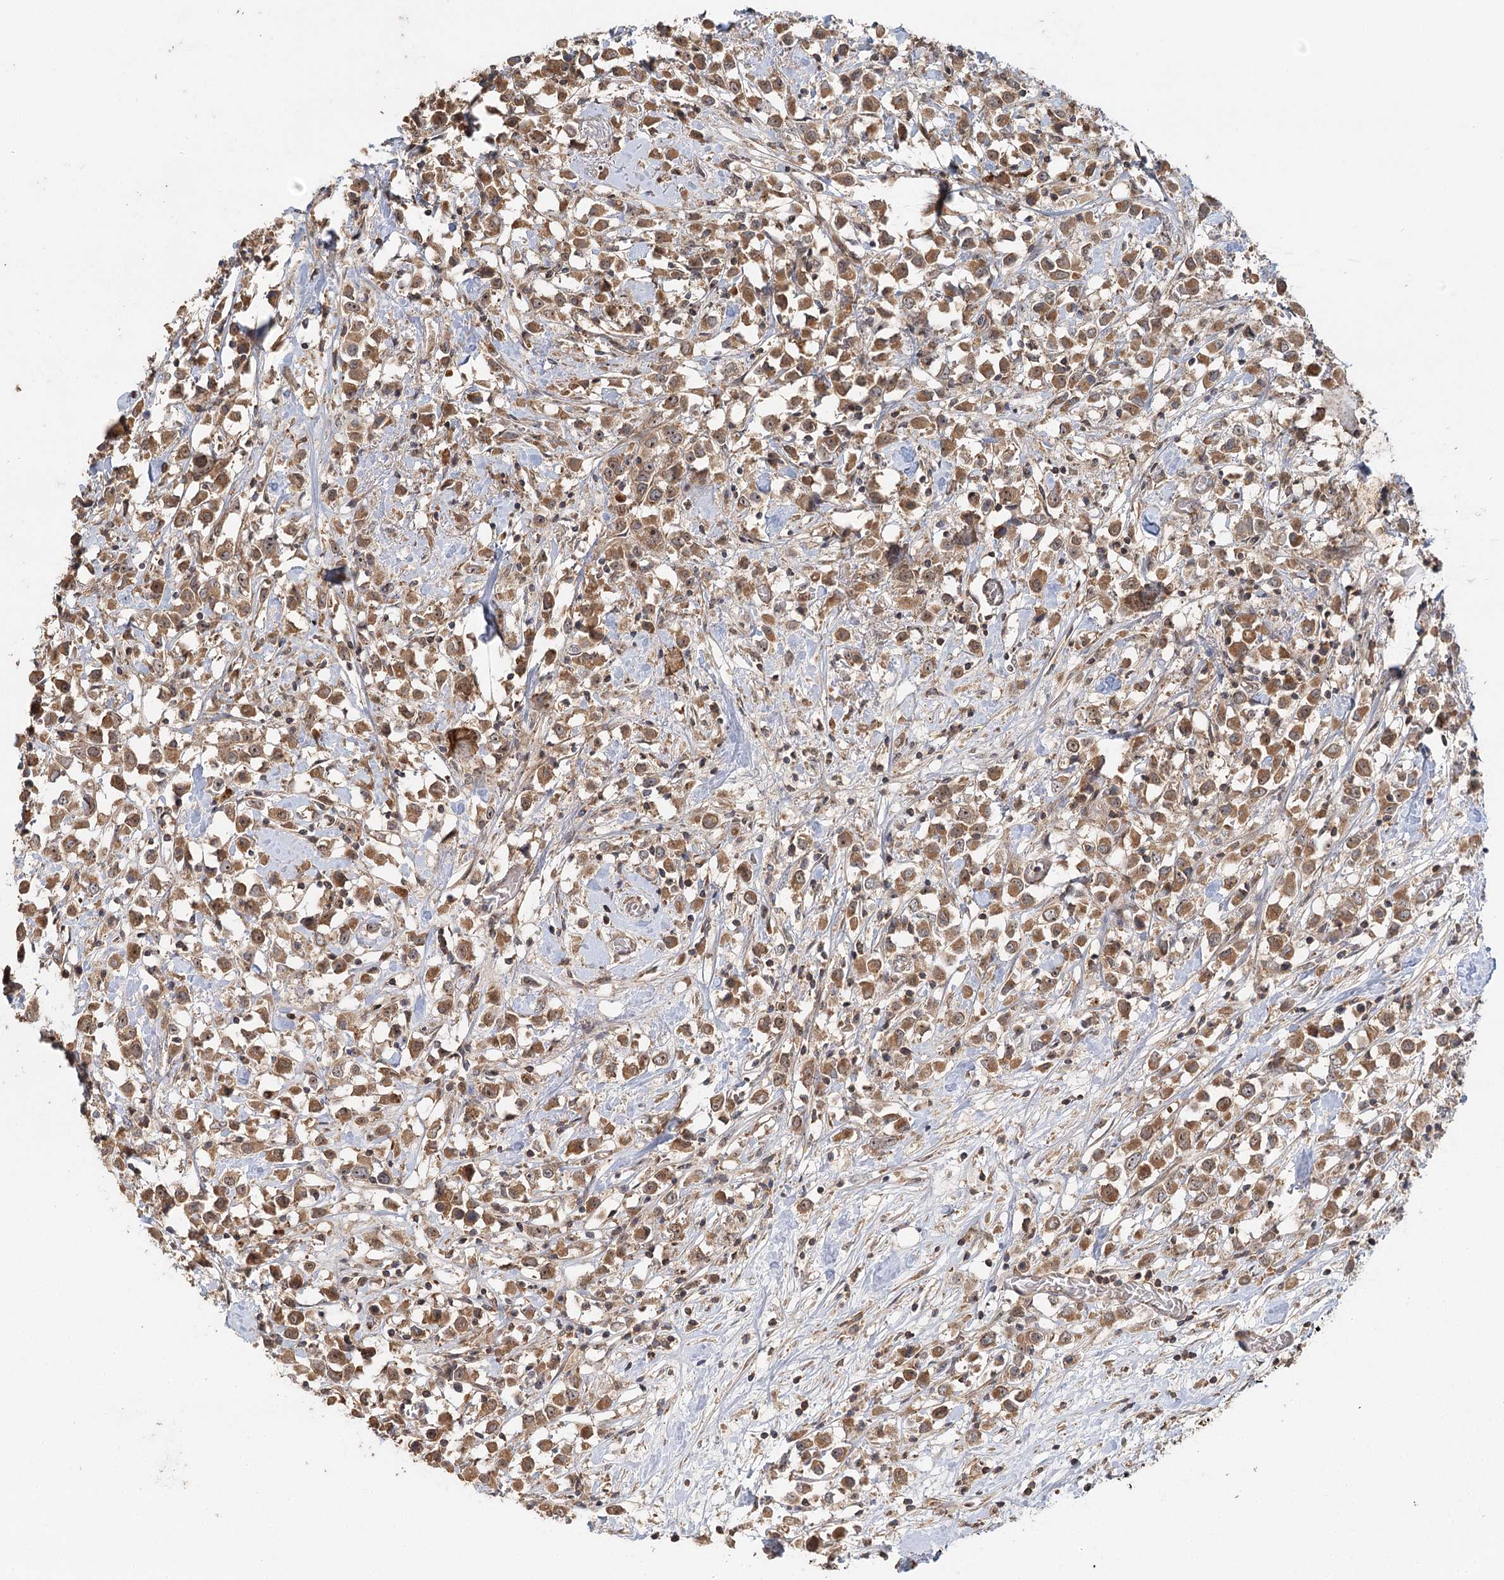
{"staining": {"intensity": "moderate", "quantity": ">75%", "location": "cytoplasmic/membranous,nuclear"}, "tissue": "breast cancer", "cell_type": "Tumor cells", "image_type": "cancer", "snomed": [{"axis": "morphology", "description": "Duct carcinoma"}, {"axis": "topography", "description": "Breast"}], "caption": "Immunohistochemical staining of human breast cancer (intraductal carcinoma) reveals medium levels of moderate cytoplasmic/membranous and nuclear staining in approximately >75% of tumor cells. (Brightfield microscopy of DAB IHC at high magnification).", "gene": "RAPGEF6", "patient": {"sex": "female", "age": 61}}